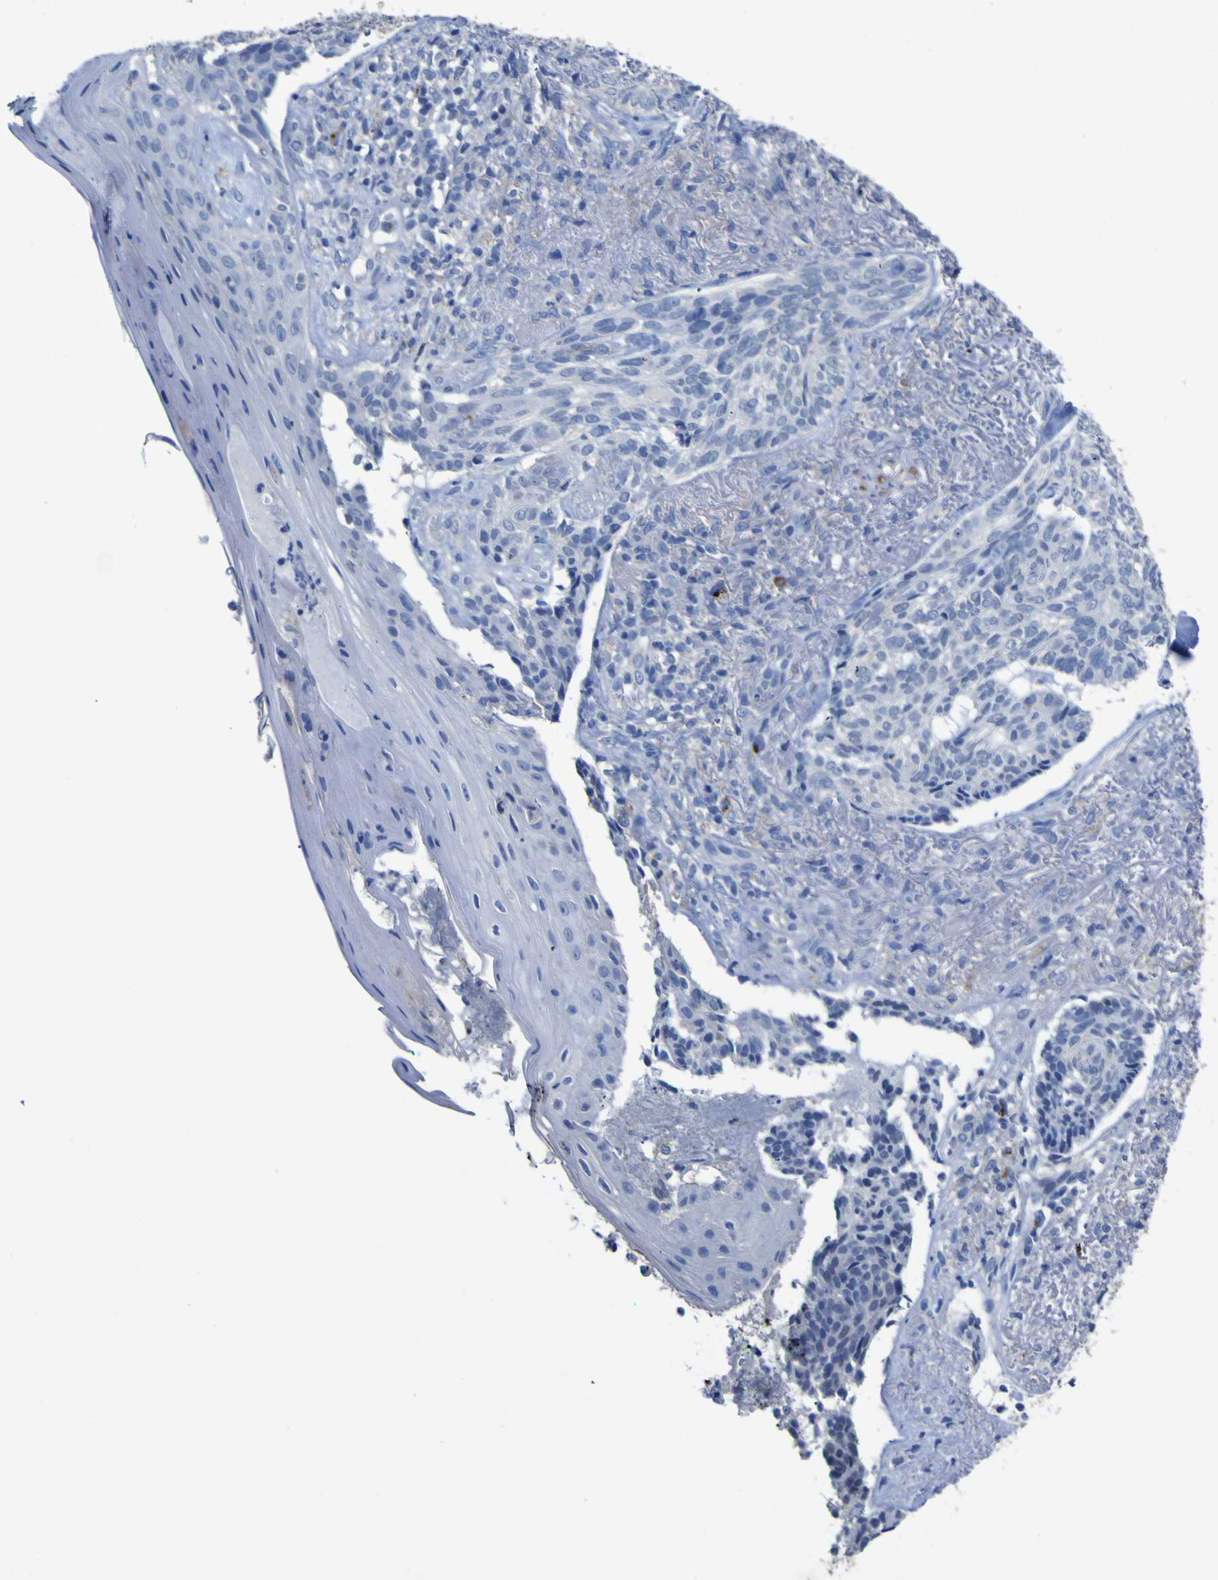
{"staining": {"intensity": "negative", "quantity": "none", "location": "none"}, "tissue": "skin cancer", "cell_type": "Tumor cells", "image_type": "cancer", "snomed": [{"axis": "morphology", "description": "Basal cell carcinoma"}, {"axis": "topography", "description": "Skin"}], "caption": "Tumor cells are negative for brown protein staining in basal cell carcinoma (skin).", "gene": "AGO4", "patient": {"sex": "male", "age": 43}}